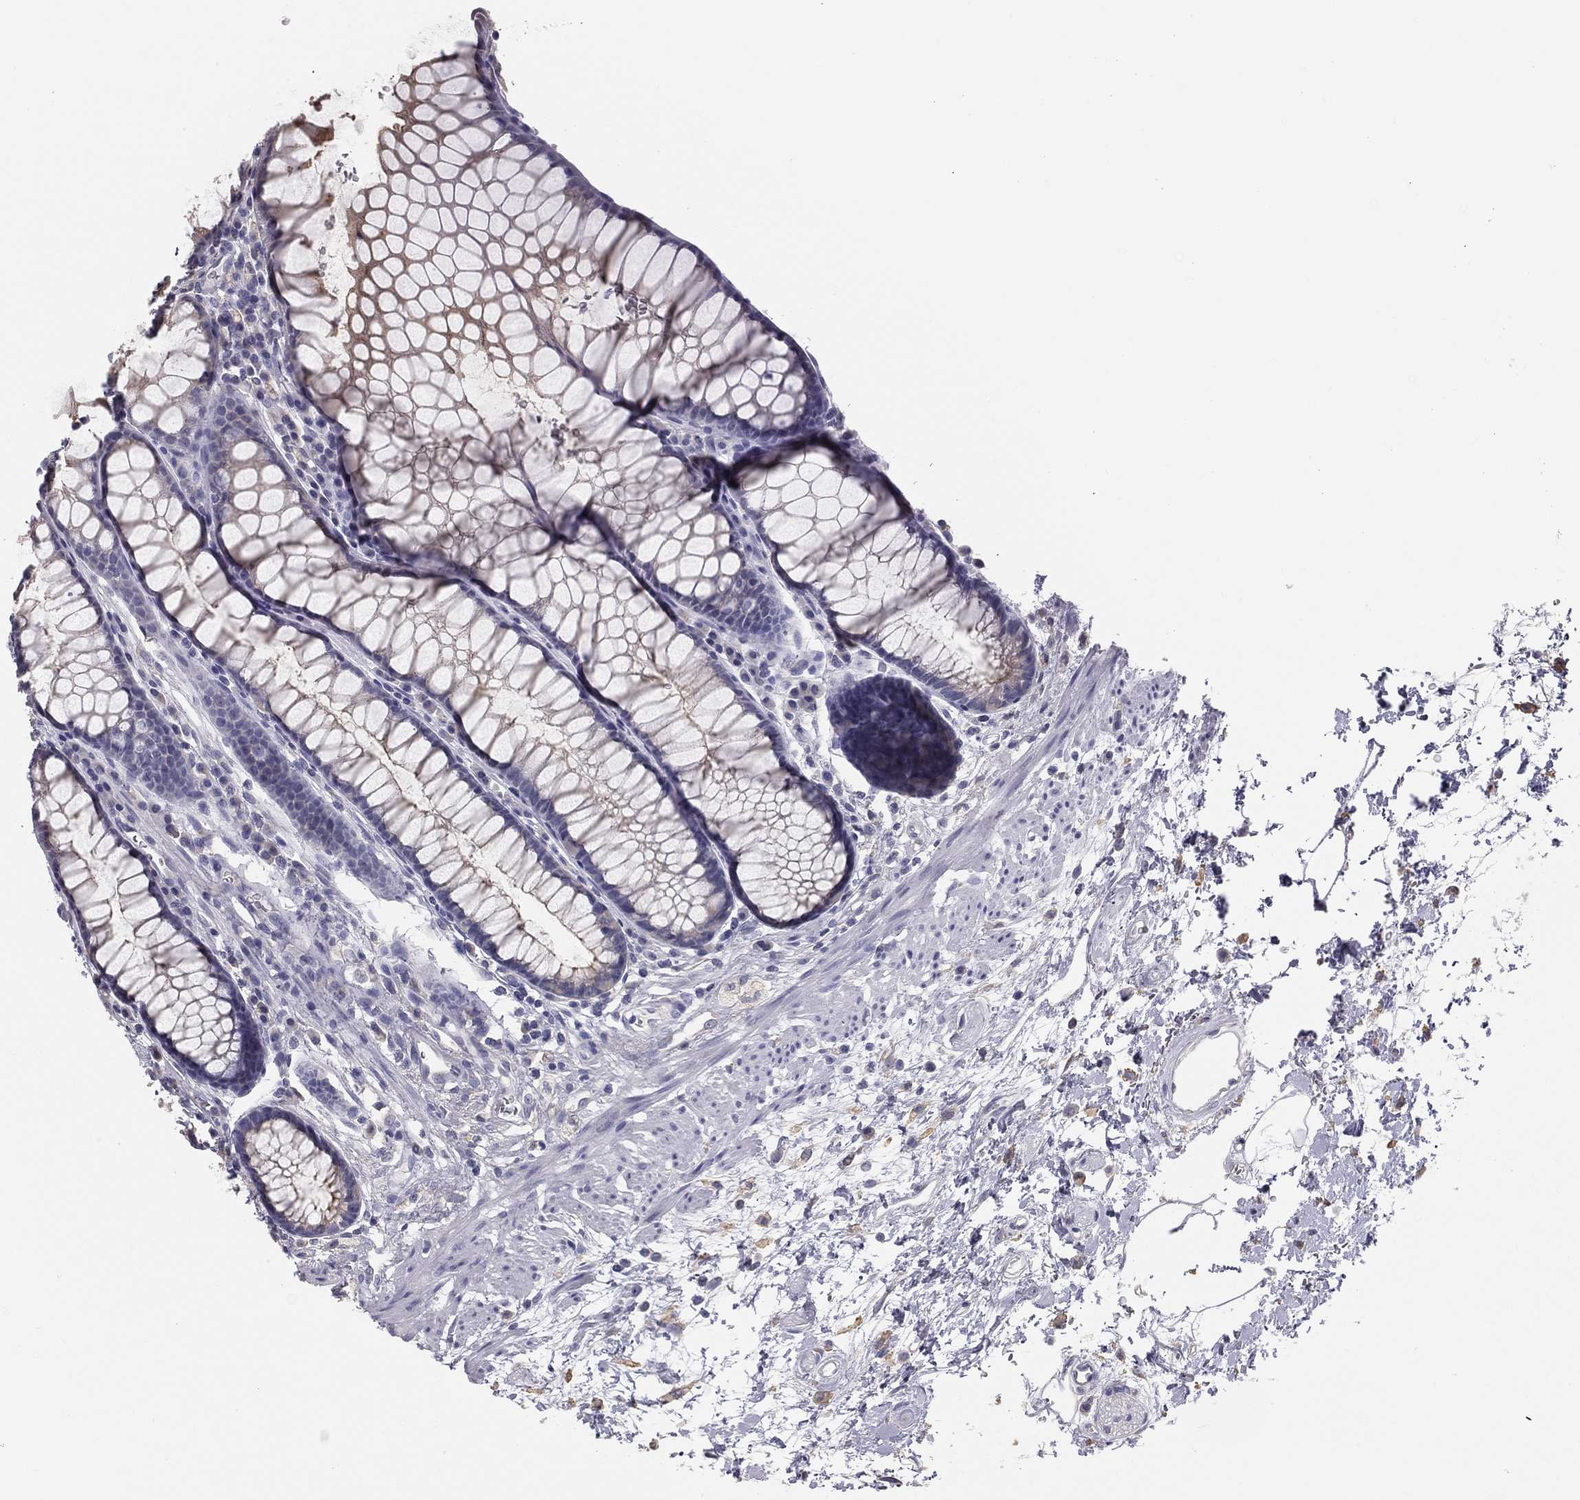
{"staining": {"intensity": "strong", "quantity": "<25%", "location": "cytoplasmic/membranous"}, "tissue": "rectum", "cell_type": "Glandular cells", "image_type": "normal", "snomed": [{"axis": "morphology", "description": "Normal tissue, NOS"}, {"axis": "topography", "description": "Rectum"}], "caption": "Immunohistochemistry photomicrograph of normal rectum: rectum stained using immunohistochemistry (IHC) shows medium levels of strong protein expression localized specifically in the cytoplasmic/membranous of glandular cells, appearing as a cytoplasmic/membranous brown color.", "gene": "MUC13", "patient": {"sex": "female", "age": 68}}